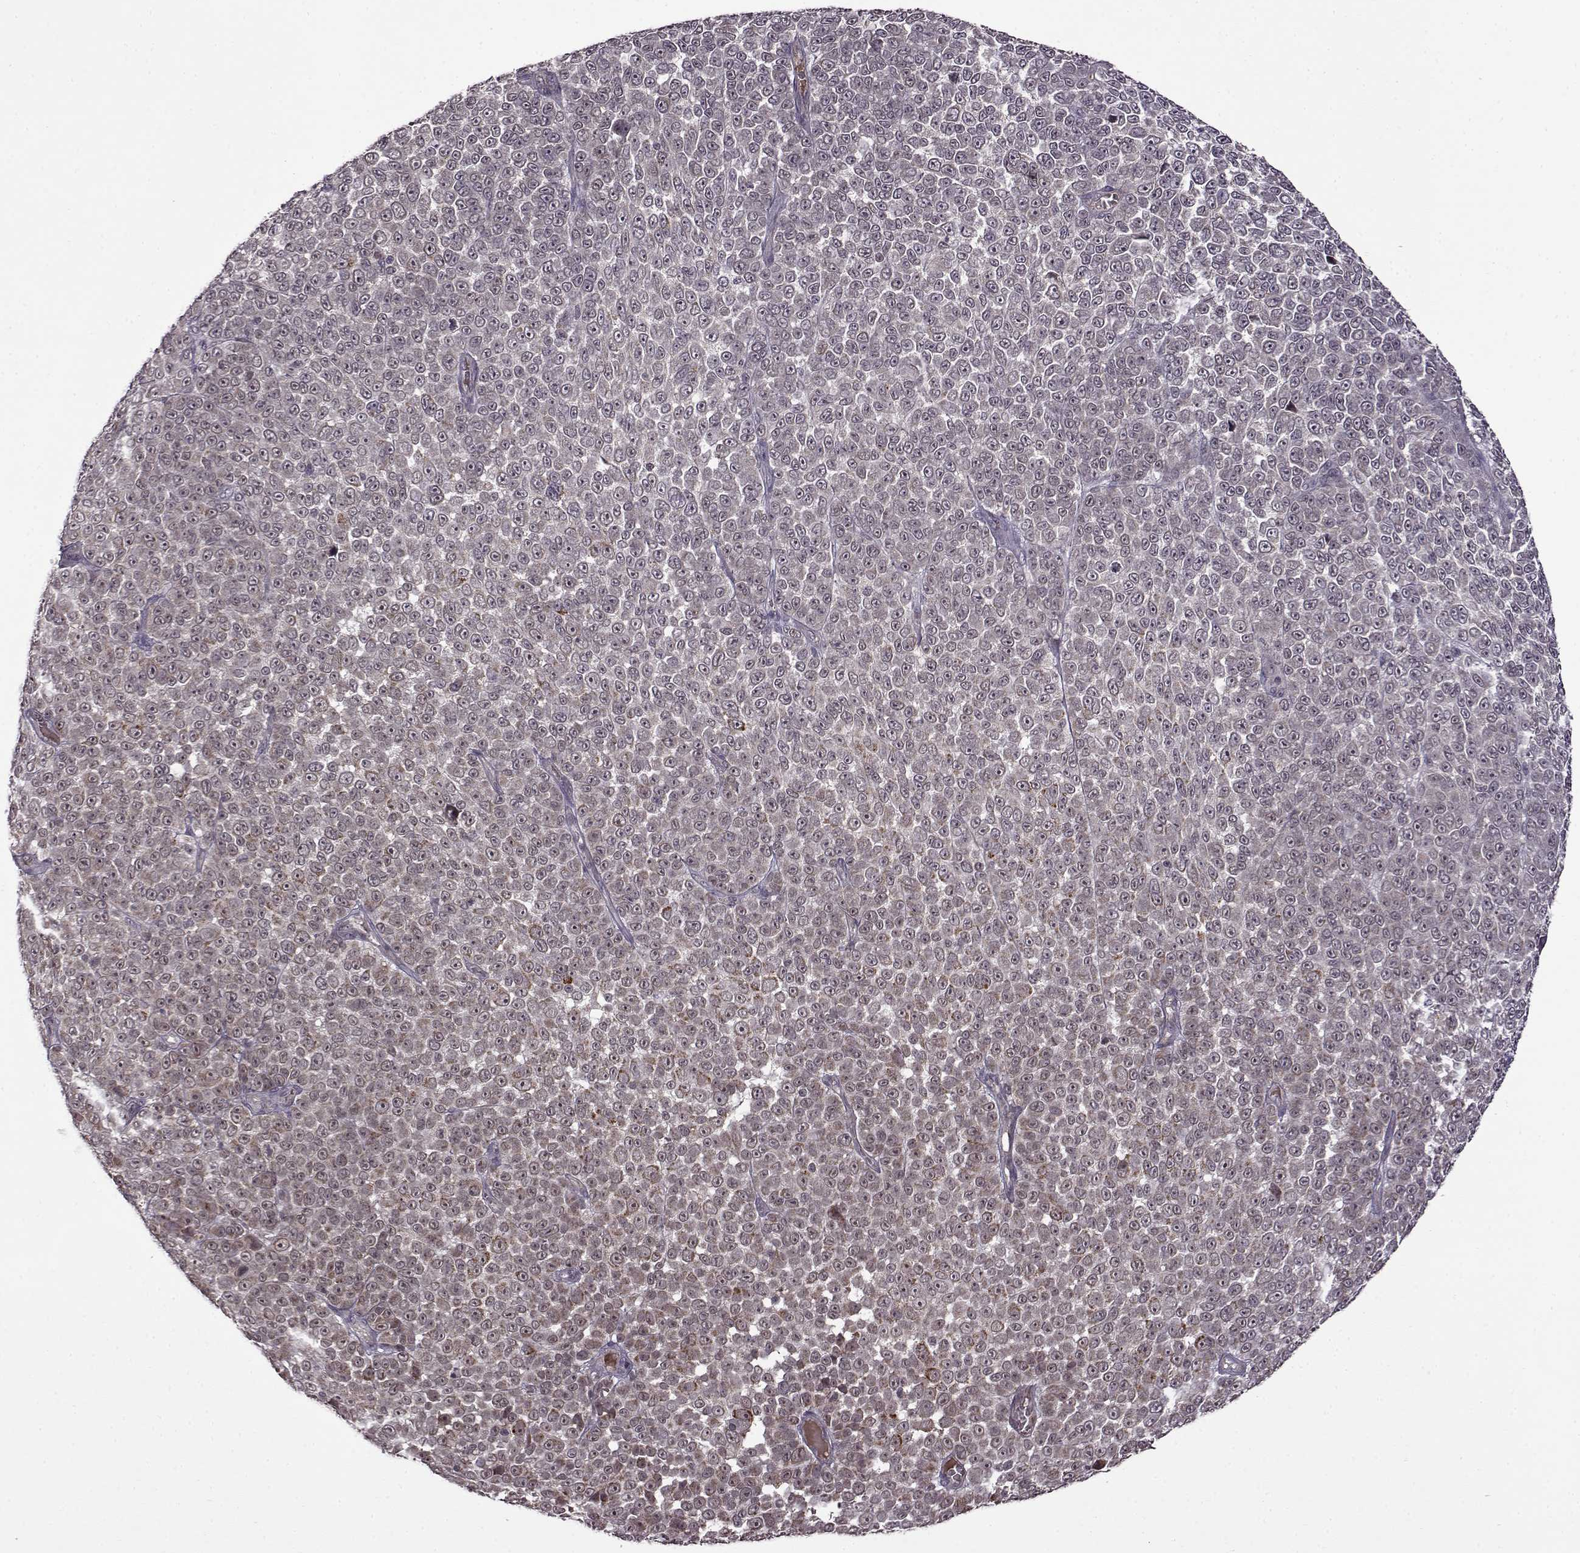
{"staining": {"intensity": "negative", "quantity": "none", "location": "none"}, "tissue": "melanoma", "cell_type": "Tumor cells", "image_type": "cancer", "snomed": [{"axis": "morphology", "description": "Malignant melanoma, NOS"}, {"axis": "topography", "description": "Skin"}], "caption": "High magnification brightfield microscopy of melanoma stained with DAB (3,3'-diaminobenzidine) (brown) and counterstained with hematoxylin (blue): tumor cells show no significant positivity.", "gene": "MAIP1", "patient": {"sex": "female", "age": 95}}